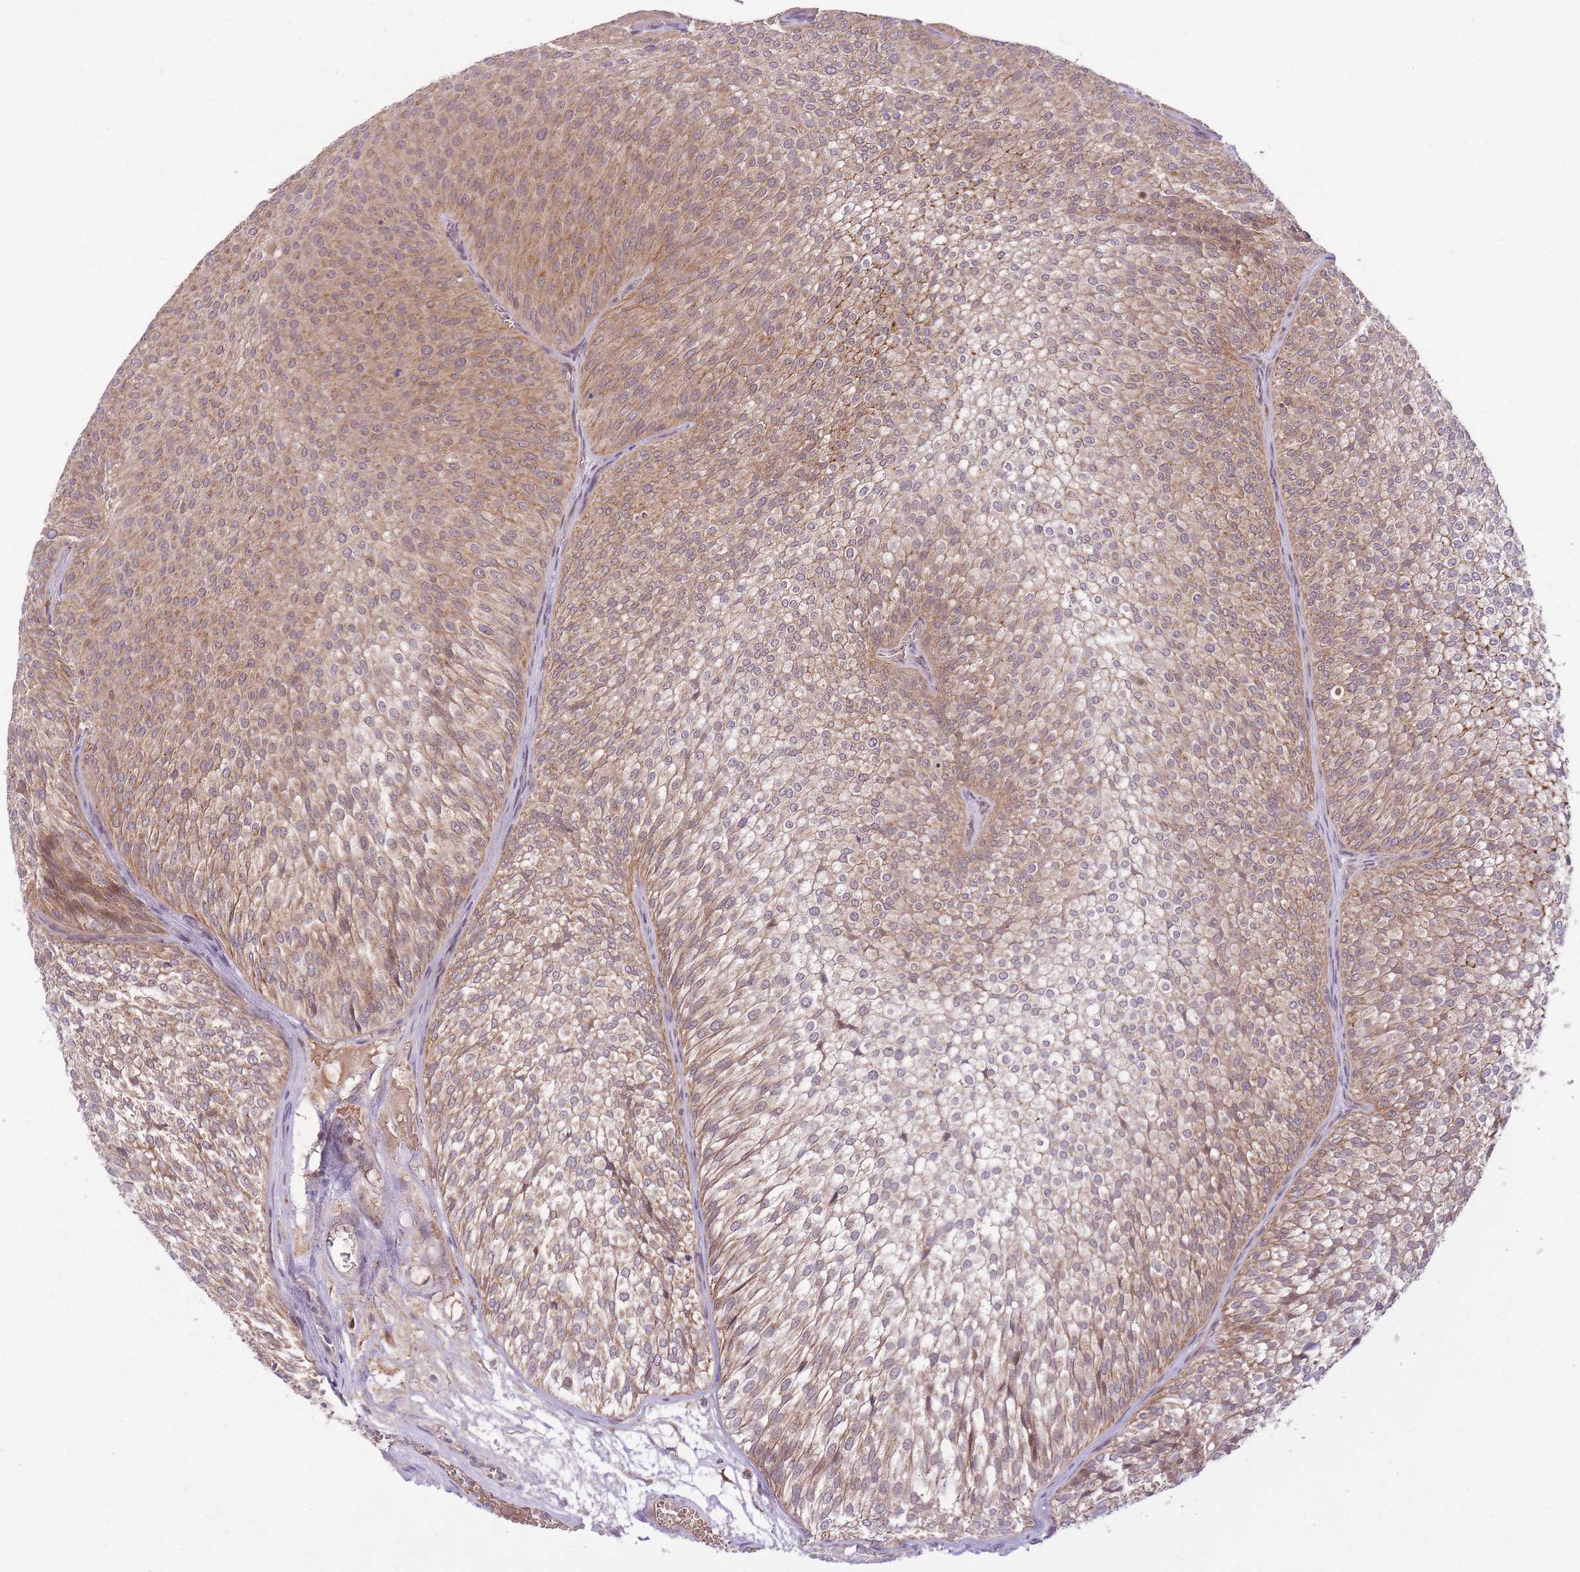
{"staining": {"intensity": "moderate", "quantity": ">75%", "location": "cytoplasmic/membranous"}, "tissue": "urothelial cancer", "cell_type": "Tumor cells", "image_type": "cancer", "snomed": [{"axis": "morphology", "description": "Urothelial carcinoma, Low grade"}, {"axis": "topography", "description": "Urinary bladder"}], "caption": "Immunohistochemistry (IHC) of human urothelial cancer exhibits medium levels of moderate cytoplasmic/membranous expression in about >75% of tumor cells.", "gene": "POLR3F", "patient": {"sex": "male", "age": 91}}